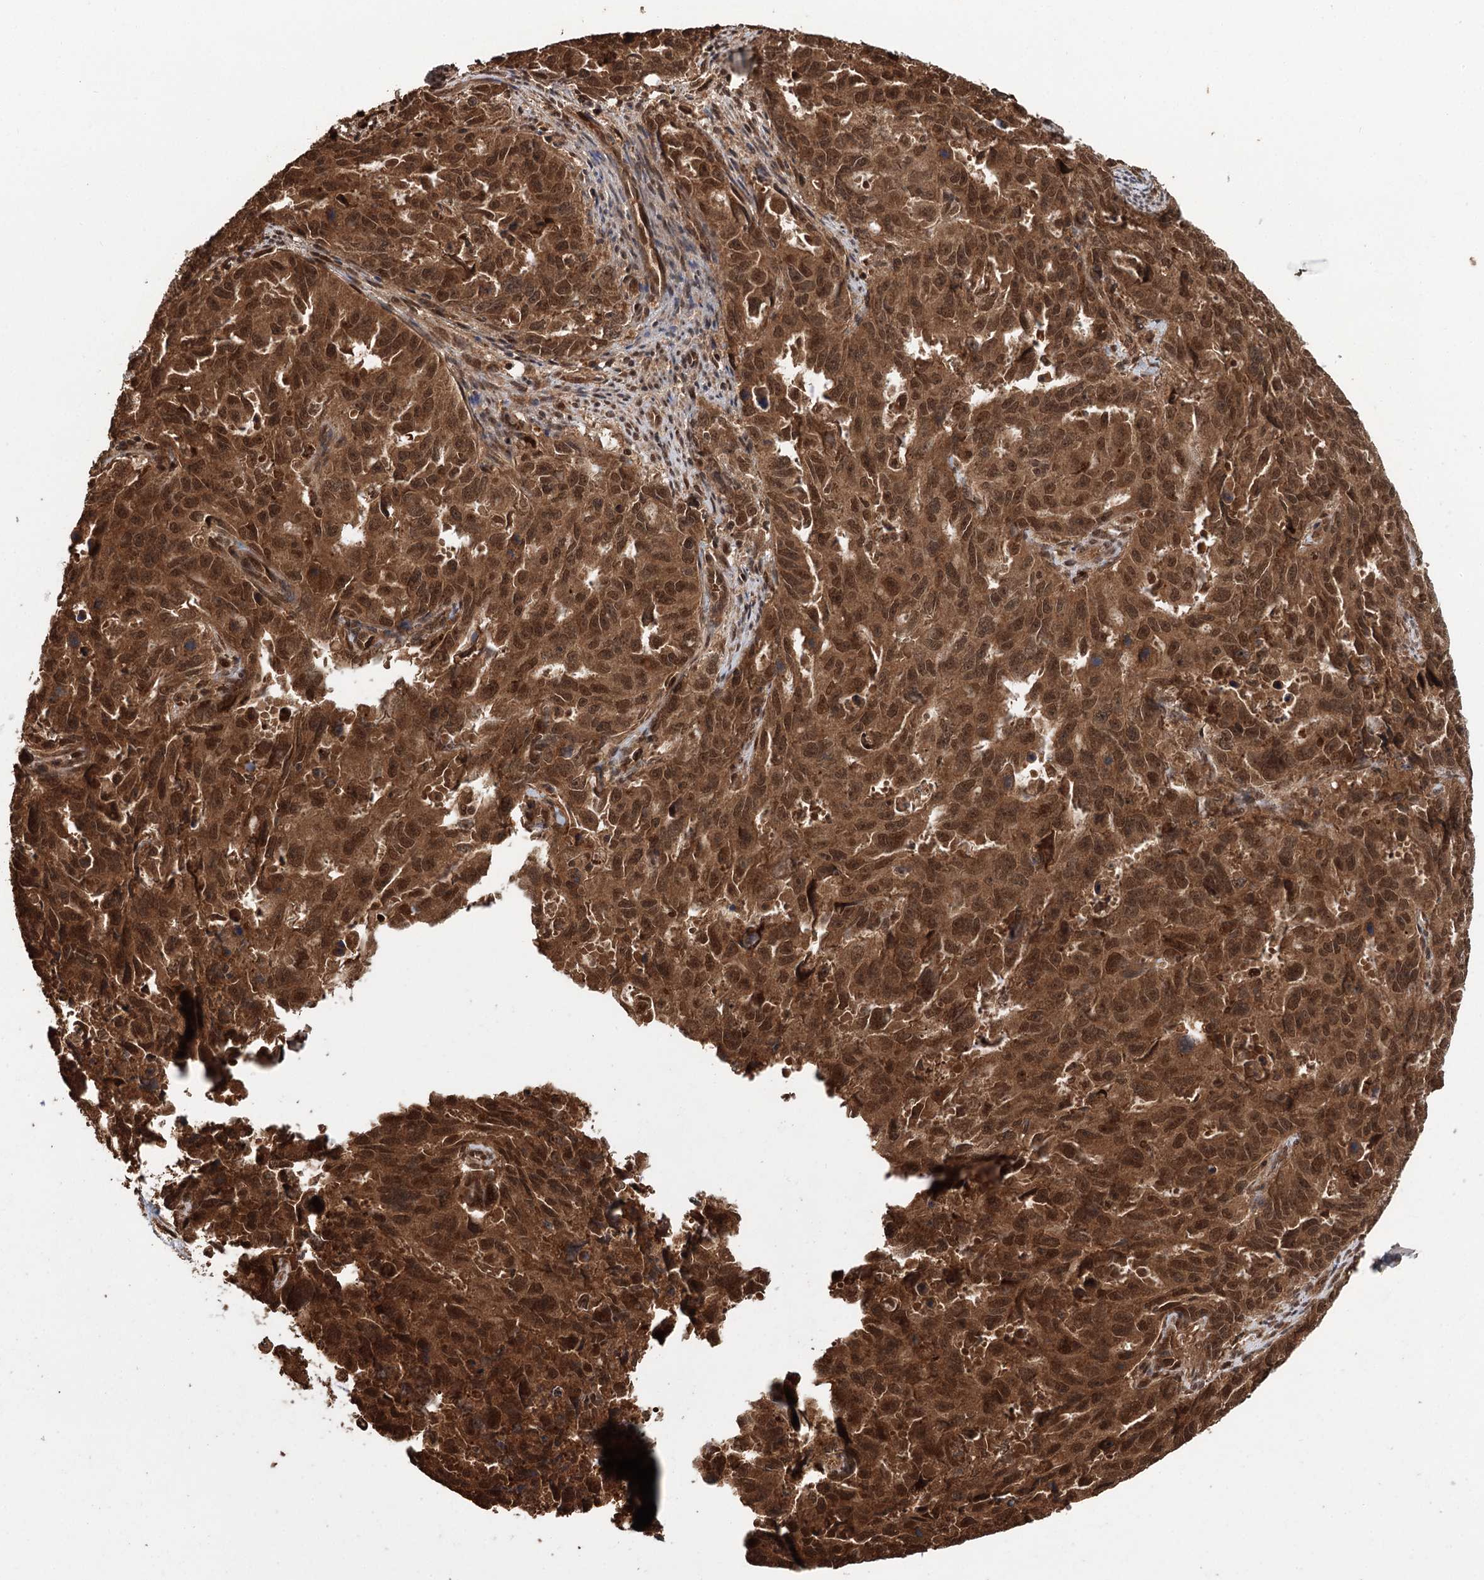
{"staining": {"intensity": "strong", "quantity": ">75%", "location": "cytoplasmic/membranous,nuclear"}, "tissue": "endometrial cancer", "cell_type": "Tumor cells", "image_type": "cancer", "snomed": [{"axis": "morphology", "description": "Adenocarcinoma, NOS"}, {"axis": "topography", "description": "Endometrium"}], "caption": "Immunohistochemistry image of neoplastic tissue: endometrial cancer stained using immunohistochemistry reveals high levels of strong protein expression localized specifically in the cytoplasmic/membranous and nuclear of tumor cells, appearing as a cytoplasmic/membranous and nuclear brown color.", "gene": "N6AMT1", "patient": {"sex": "female", "age": 65}}